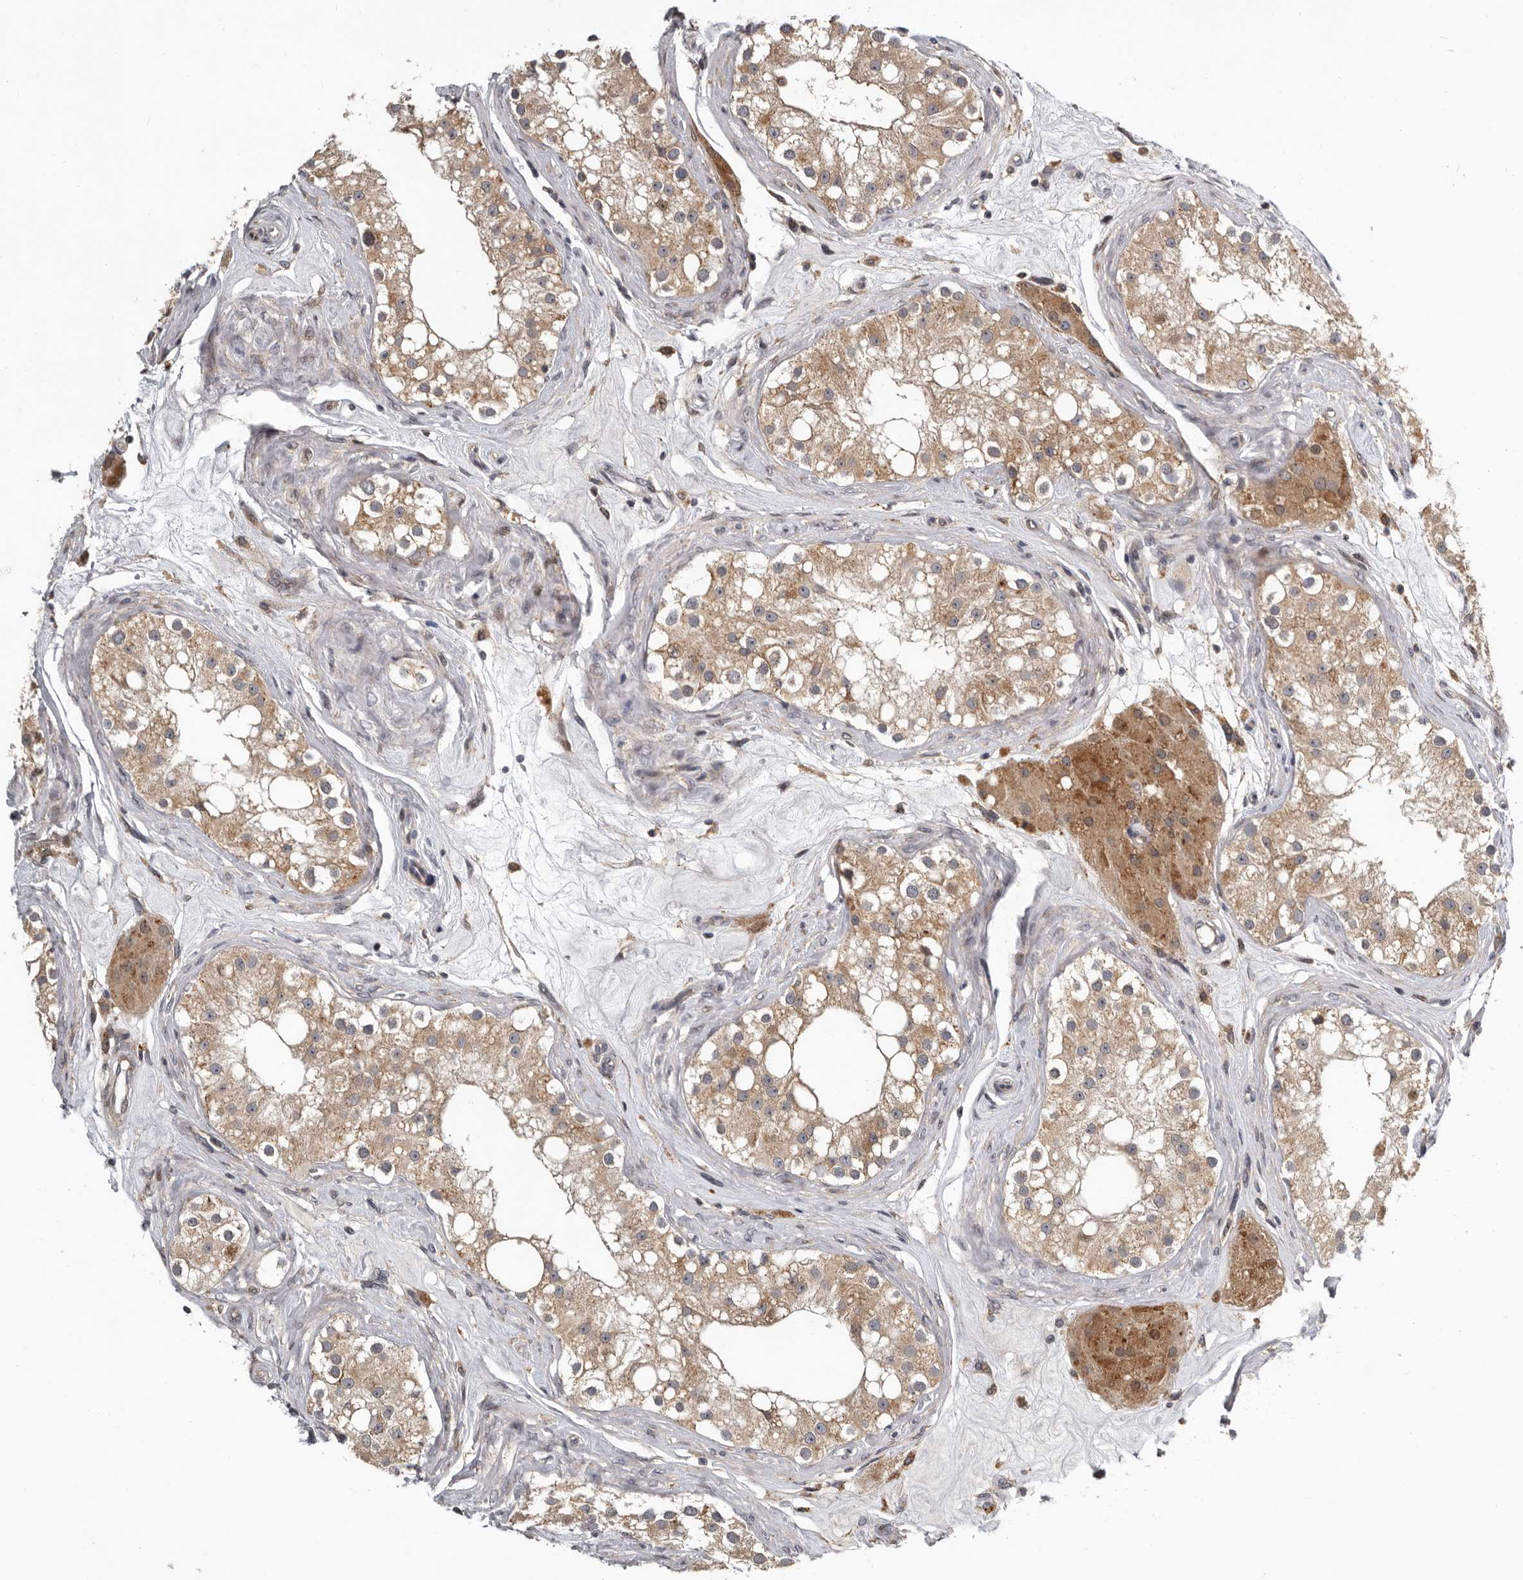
{"staining": {"intensity": "moderate", "quantity": ">75%", "location": "cytoplasmic/membranous"}, "tissue": "testis", "cell_type": "Cells in seminiferous ducts", "image_type": "normal", "snomed": [{"axis": "morphology", "description": "Normal tissue, NOS"}, {"axis": "topography", "description": "Testis"}], "caption": "Immunohistochemical staining of benign testis exhibits medium levels of moderate cytoplasmic/membranous expression in approximately >75% of cells in seminiferous ducts.", "gene": "FGFR4", "patient": {"sex": "male", "age": 84}}